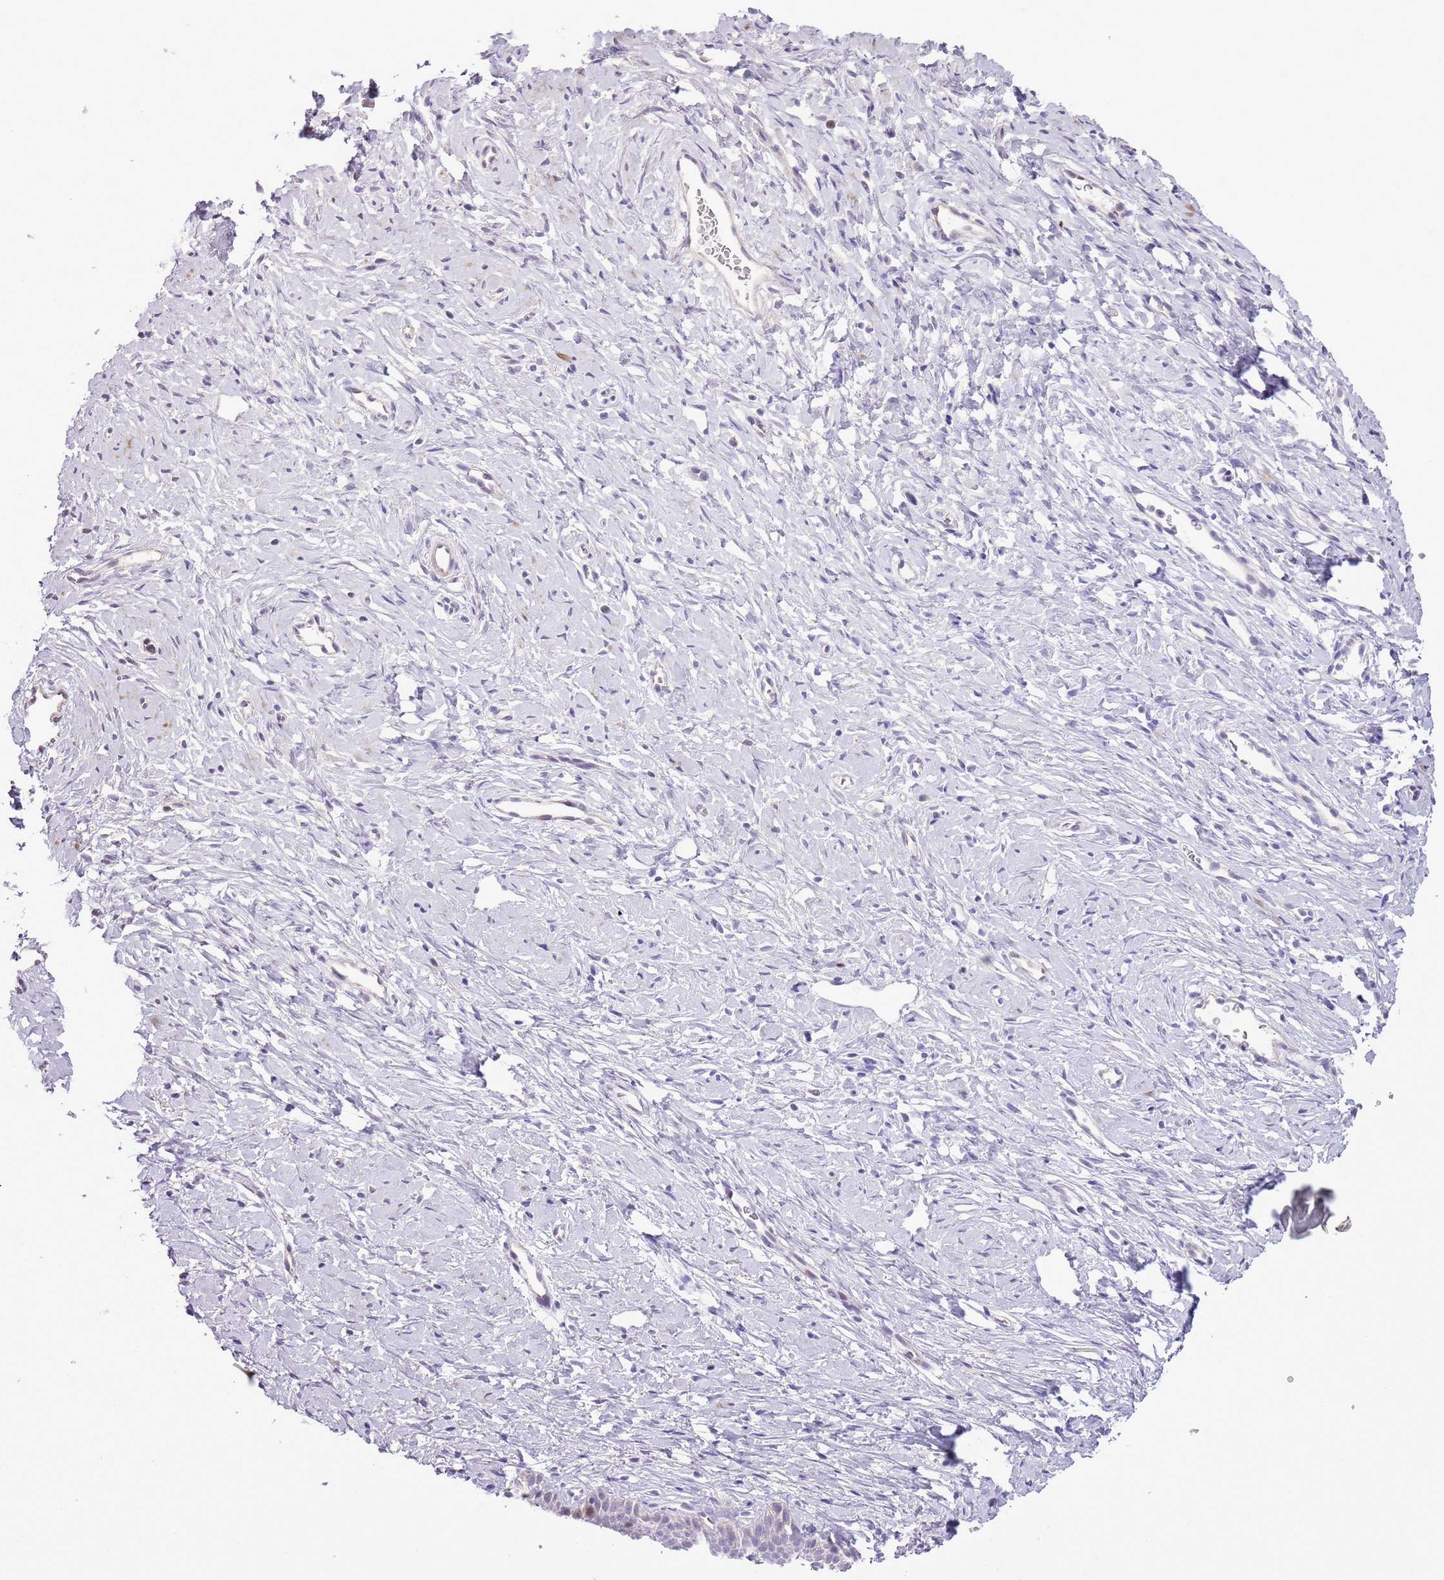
{"staining": {"intensity": "moderate", "quantity": "<25%", "location": "nuclear"}, "tissue": "cervix", "cell_type": "Glandular cells", "image_type": "normal", "snomed": [{"axis": "morphology", "description": "Normal tissue, NOS"}, {"axis": "topography", "description": "Cervix"}], "caption": "Cervix stained for a protein (brown) displays moderate nuclear positive positivity in about <25% of glandular cells.", "gene": "GMNN", "patient": {"sex": "female", "age": 36}}